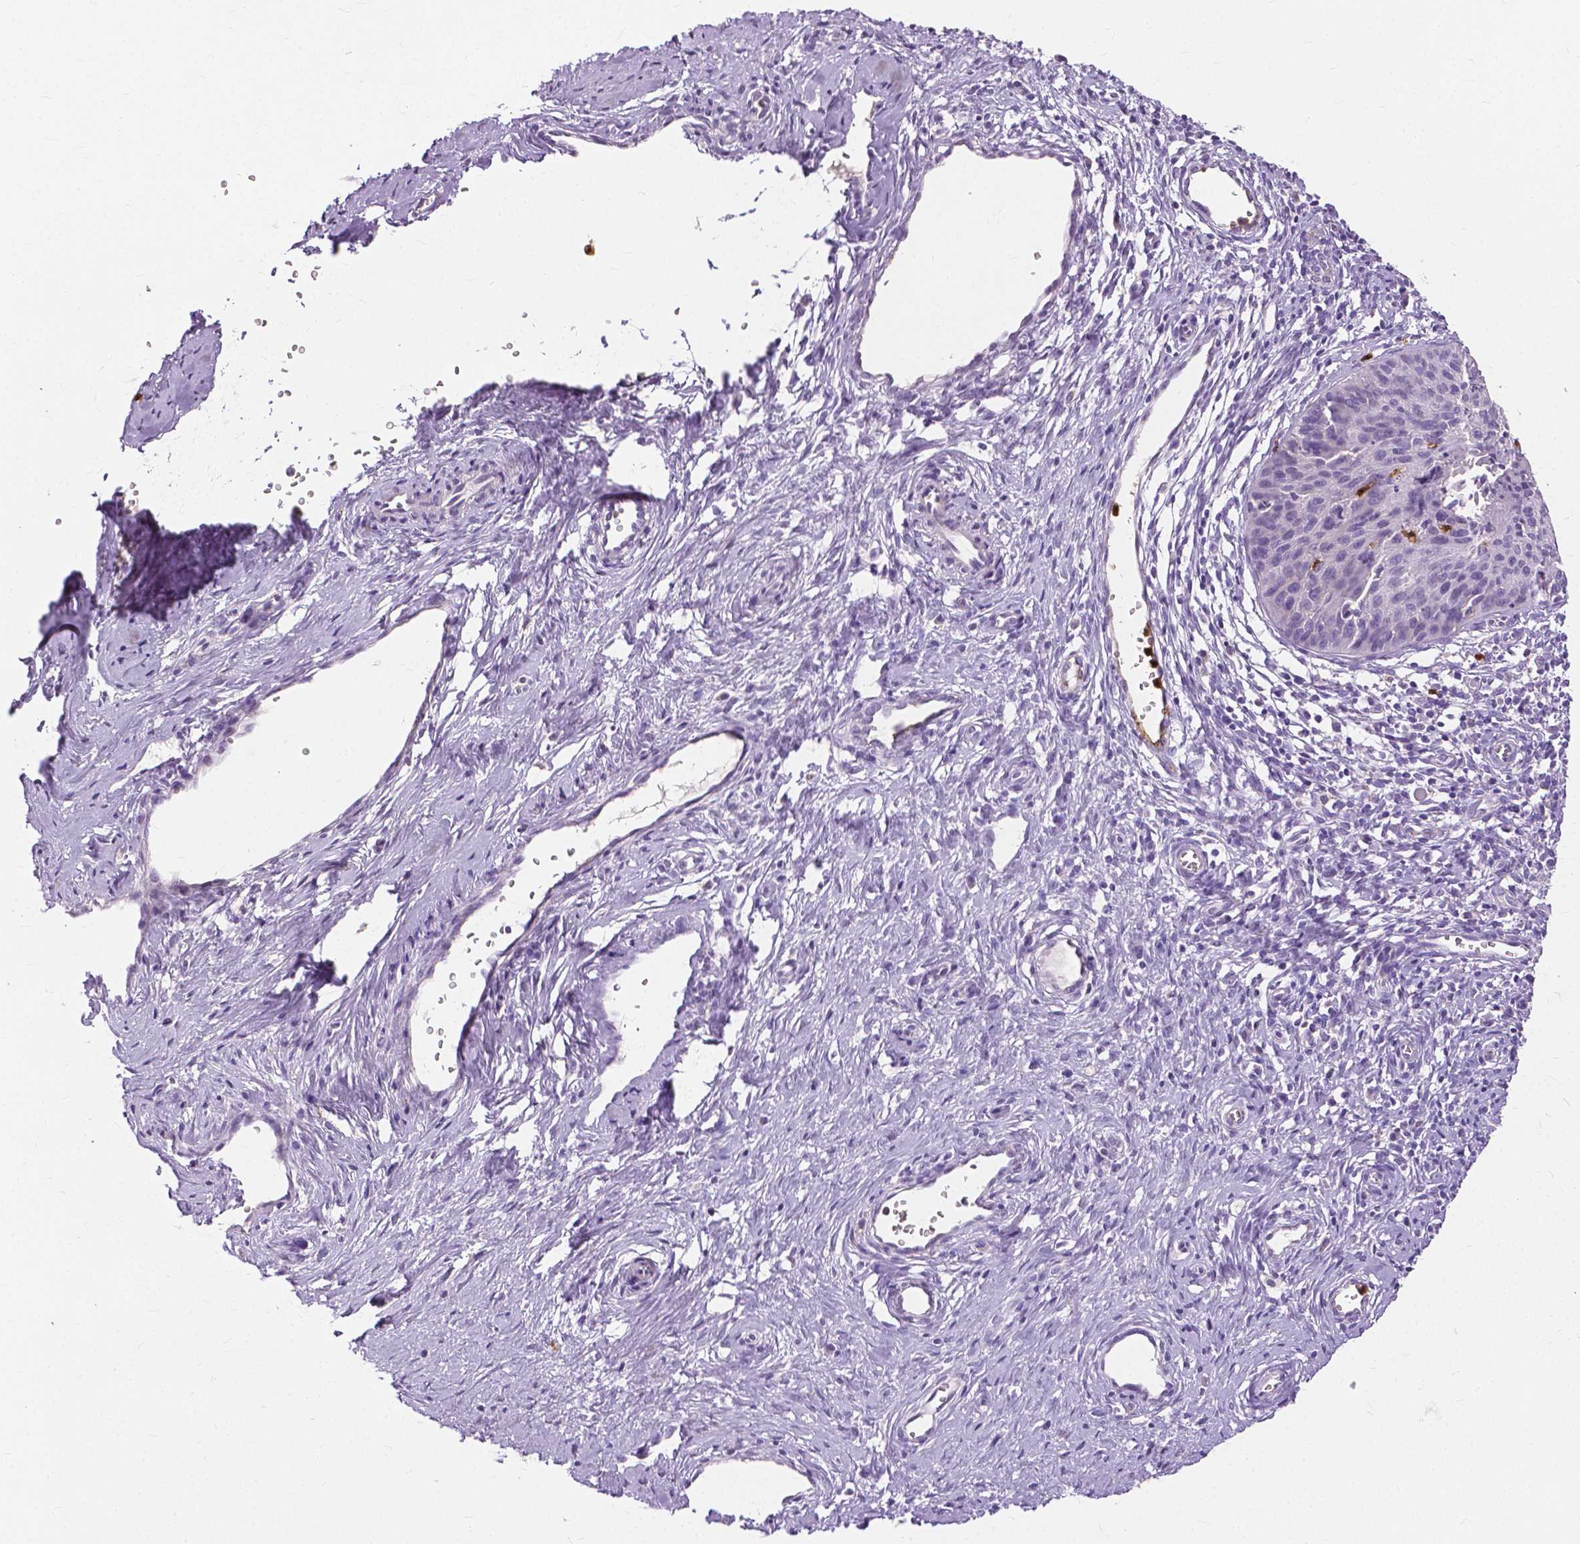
{"staining": {"intensity": "negative", "quantity": "none", "location": "none"}, "tissue": "cervical cancer", "cell_type": "Tumor cells", "image_type": "cancer", "snomed": [{"axis": "morphology", "description": "Squamous cell carcinoma, NOS"}, {"axis": "topography", "description": "Cervix"}], "caption": "Immunohistochemical staining of human cervical squamous cell carcinoma displays no significant staining in tumor cells. (Stains: DAB immunohistochemistry with hematoxylin counter stain, Microscopy: brightfield microscopy at high magnification).", "gene": "CXCR2", "patient": {"sex": "female", "age": 52}}